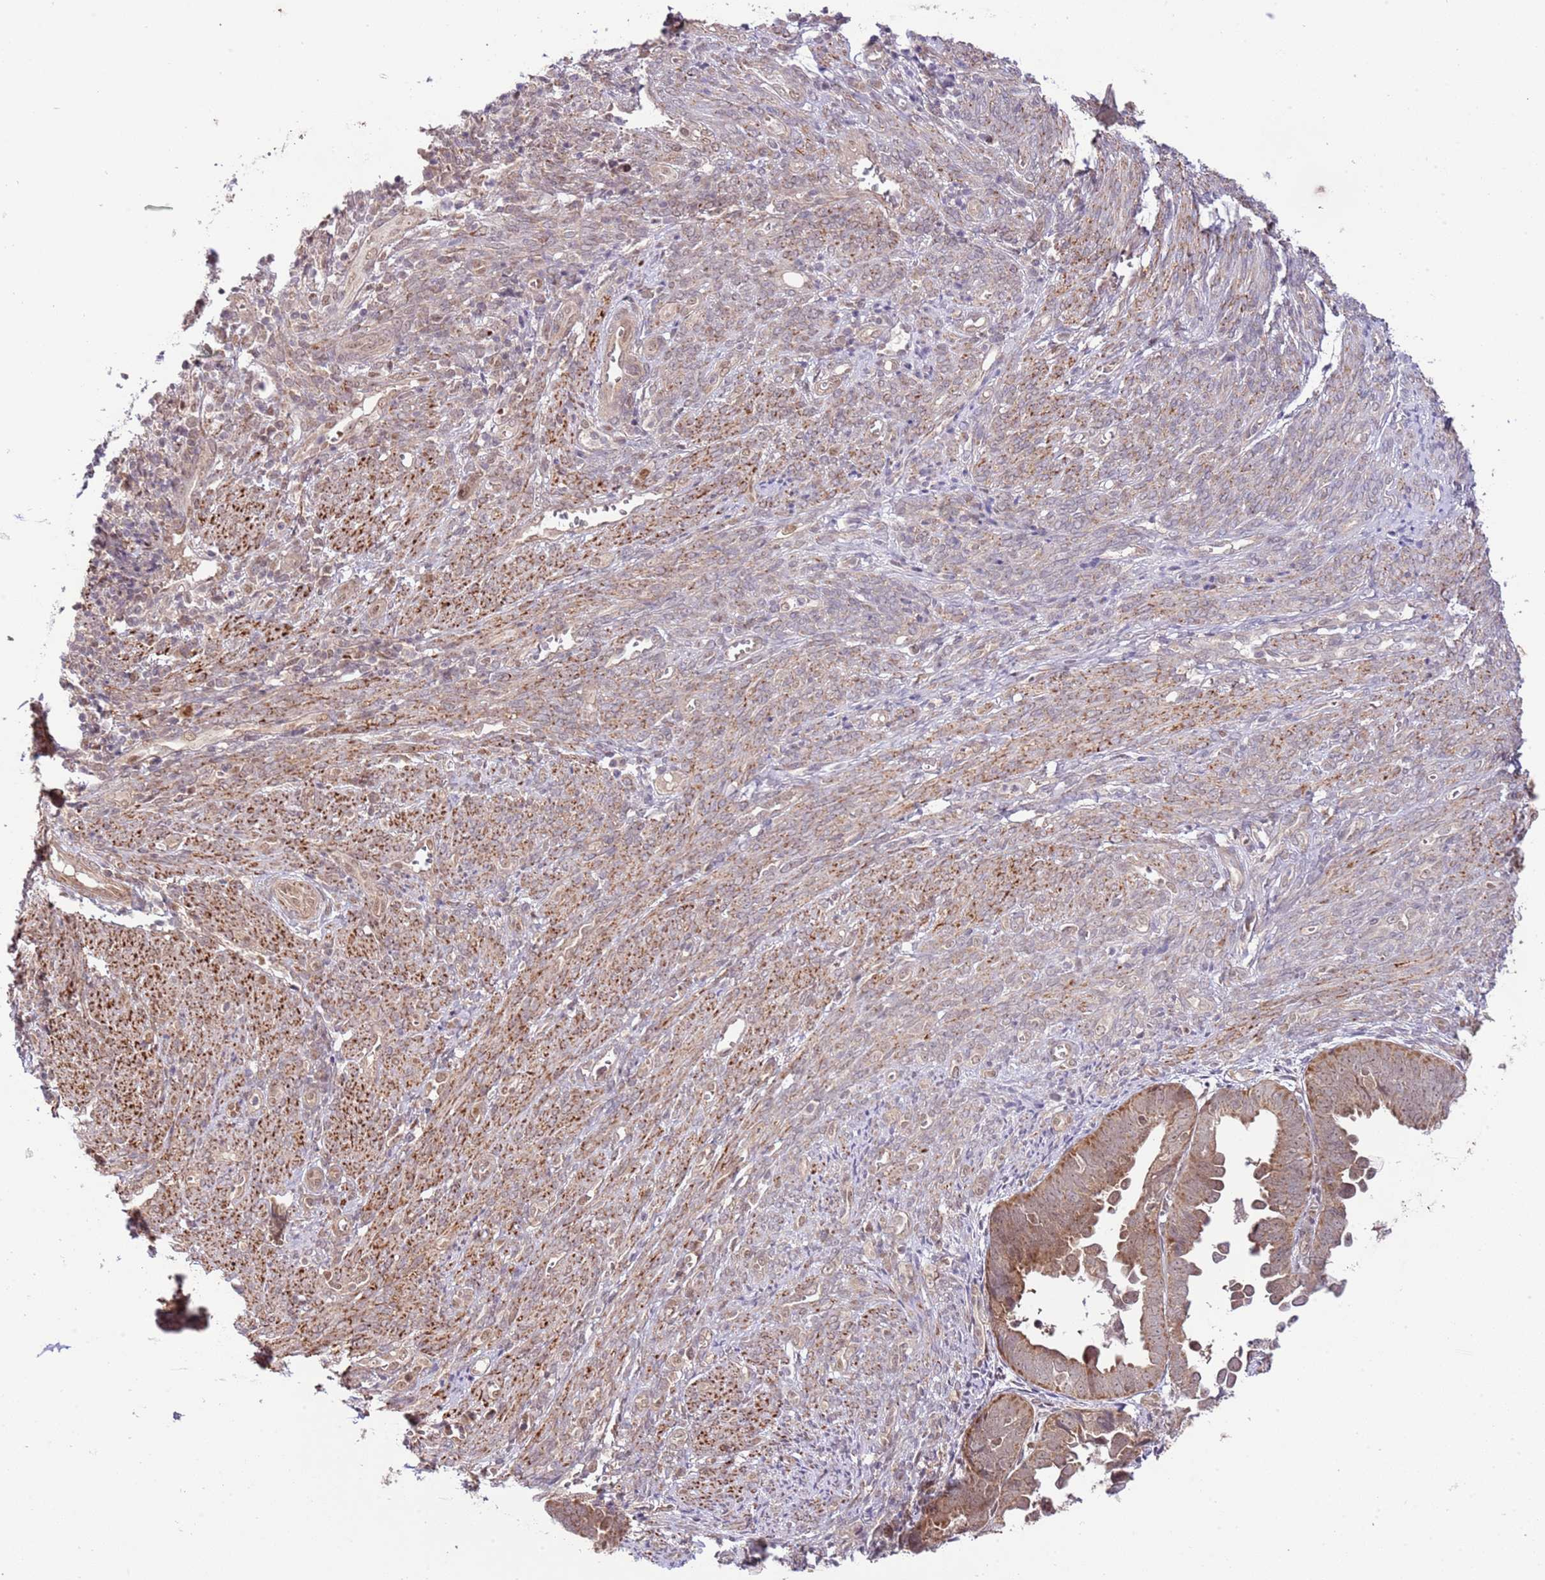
{"staining": {"intensity": "moderate", "quantity": ">75%", "location": "cytoplasmic/membranous,nuclear"}, "tissue": "endometrial cancer", "cell_type": "Tumor cells", "image_type": "cancer", "snomed": [{"axis": "morphology", "description": "Adenocarcinoma, NOS"}, {"axis": "topography", "description": "Endometrium"}], "caption": "Immunohistochemistry (IHC) of human endometrial cancer (adenocarcinoma) demonstrates medium levels of moderate cytoplasmic/membranous and nuclear expression in approximately >75% of tumor cells. Using DAB (brown) and hematoxylin (blue) stains, captured at high magnification using brightfield microscopy.", "gene": "CHD1", "patient": {"sex": "female", "age": 75}}